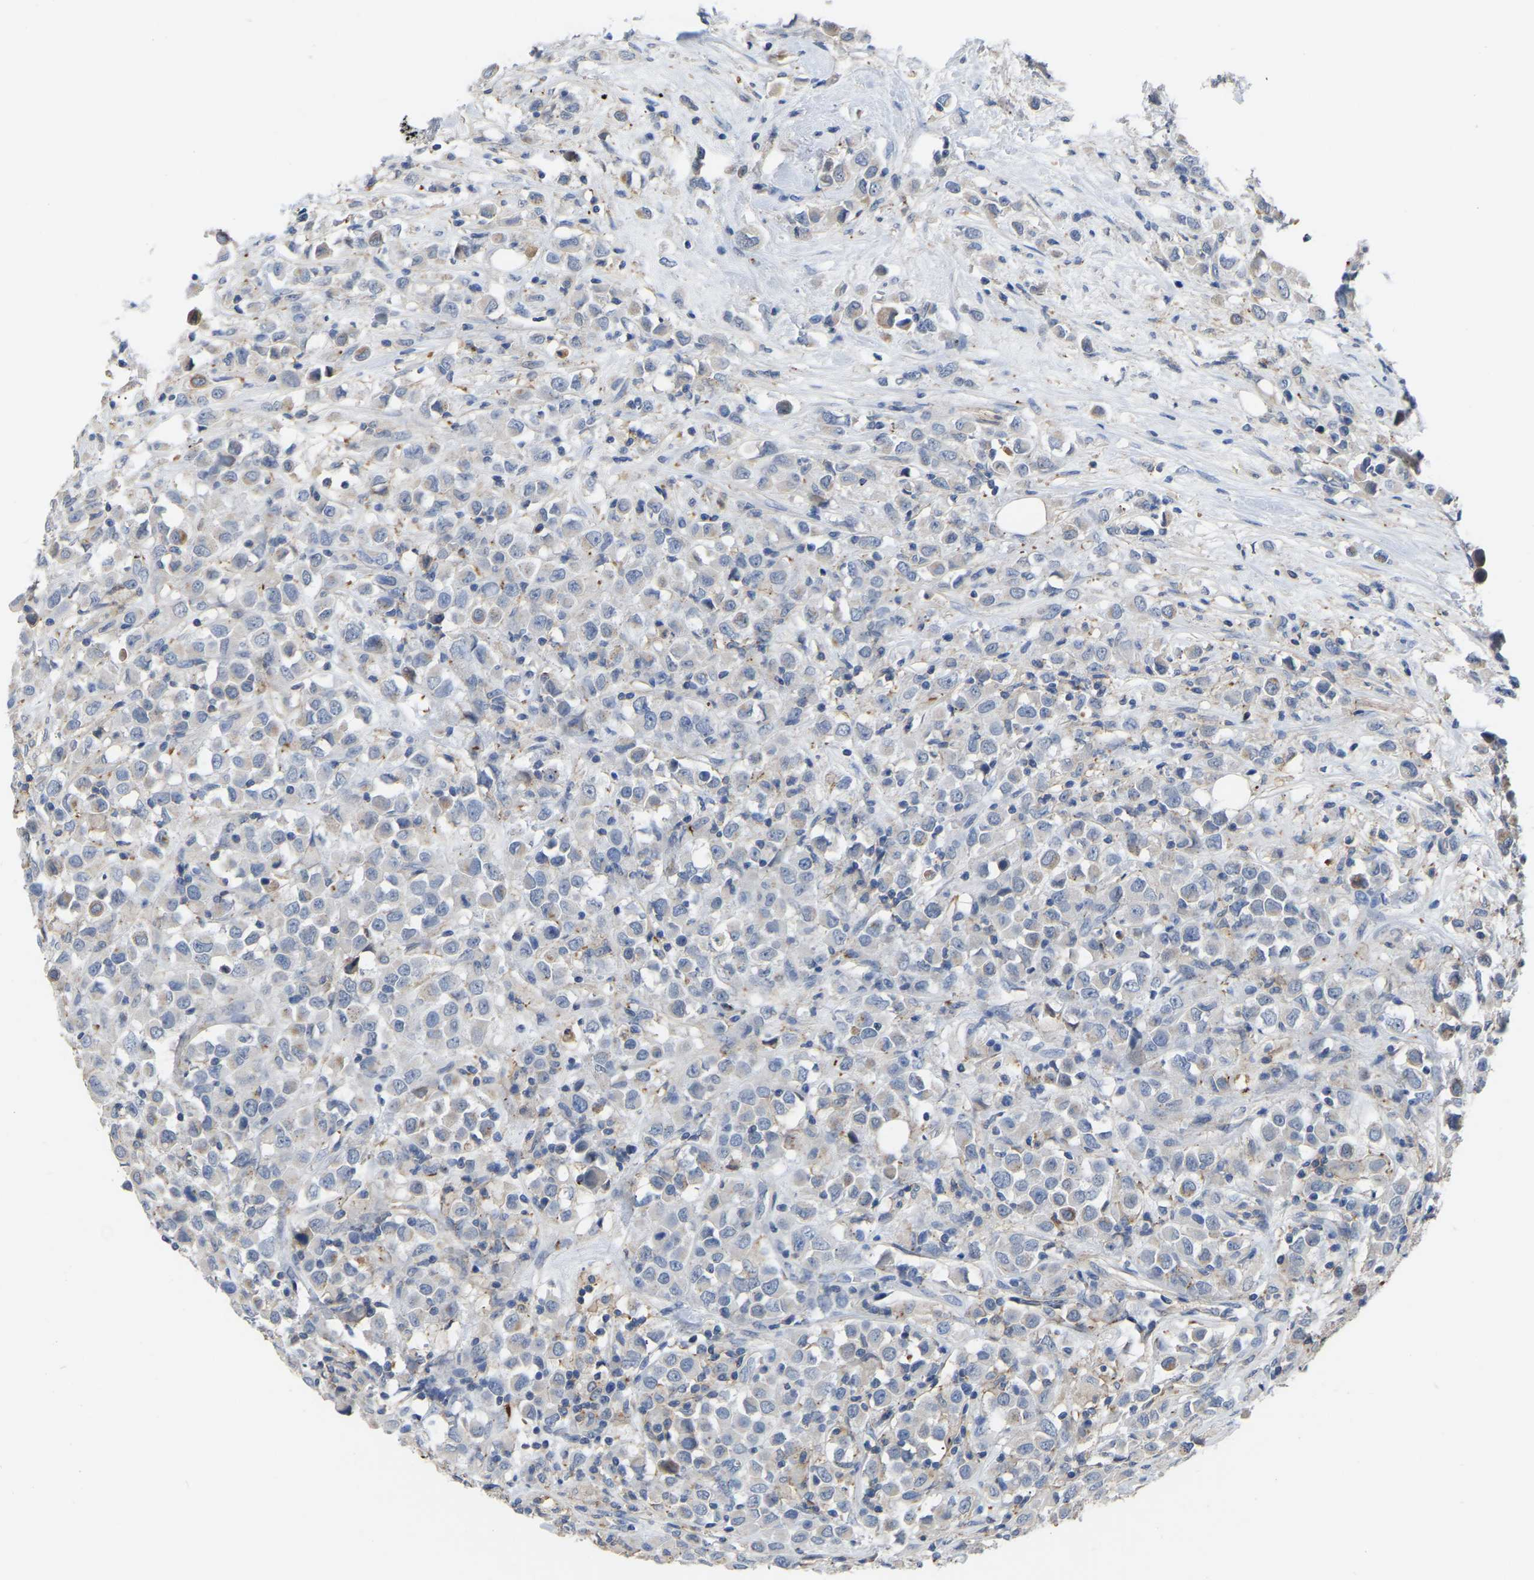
{"staining": {"intensity": "moderate", "quantity": "<25%", "location": "cytoplasmic/membranous"}, "tissue": "breast cancer", "cell_type": "Tumor cells", "image_type": "cancer", "snomed": [{"axis": "morphology", "description": "Duct carcinoma"}, {"axis": "topography", "description": "Breast"}], "caption": "The photomicrograph displays staining of infiltrating ductal carcinoma (breast), revealing moderate cytoplasmic/membranous protein expression (brown color) within tumor cells.", "gene": "ZNF449", "patient": {"sex": "female", "age": 61}}